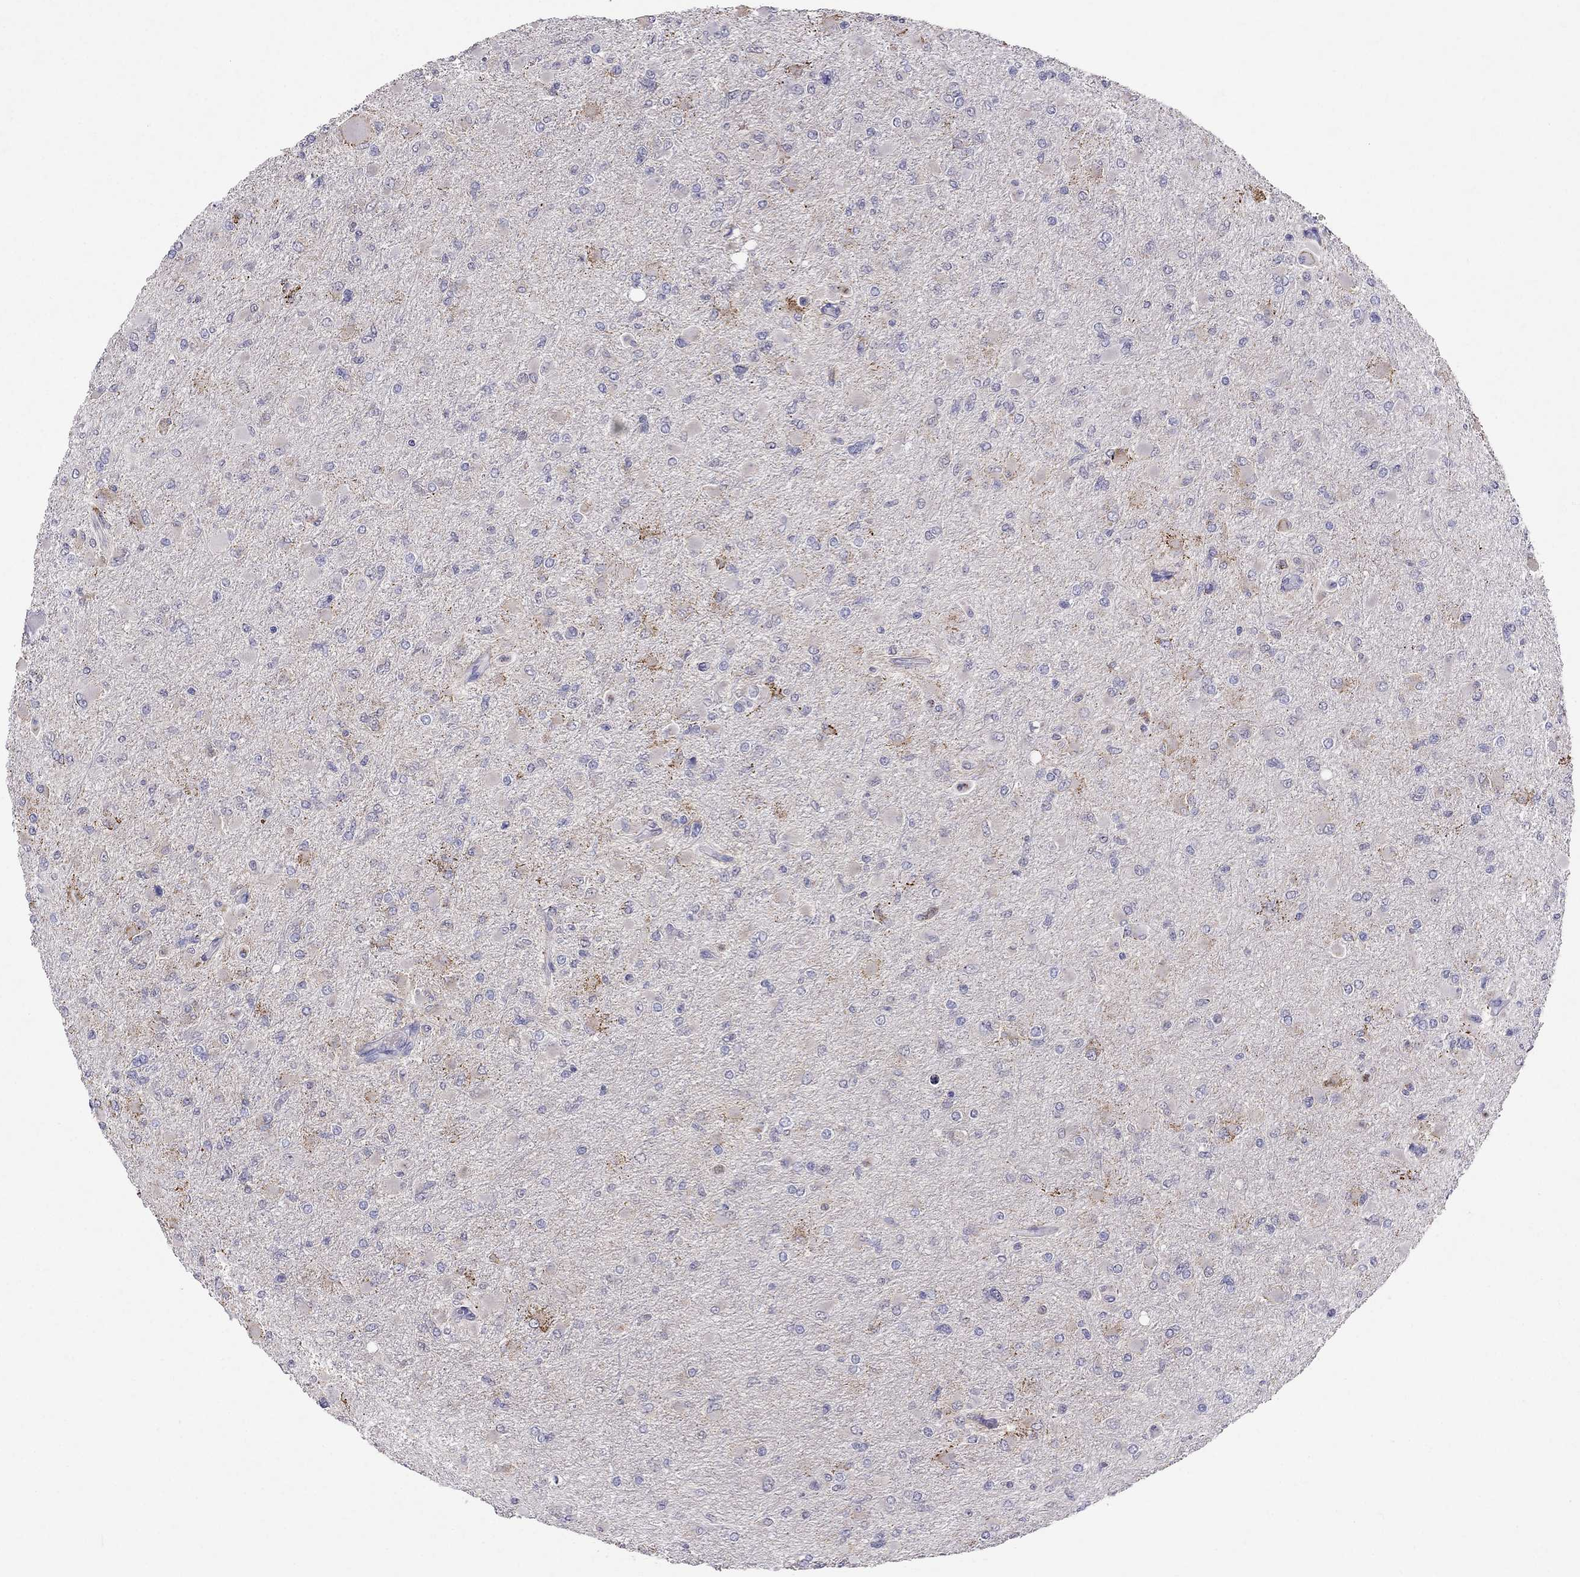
{"staining": {"intensity": "negative", "quantity": "none", "location": "none"}, "tissue": "glioma", "cell_type": "Tumor cells", "image_type": "cancer", "snomed": [{"axis": "morphology", "description": "Glioma, malignant, High grade"}, {"axis": "topography", "description": "Cerebral cortex"}], "caption": "Human glioma stained for a protein using immunohistochemistry shows no staining in tumor cells.", "gene": "MYO3B", "patient": {"sex": "female", "age": 36}}